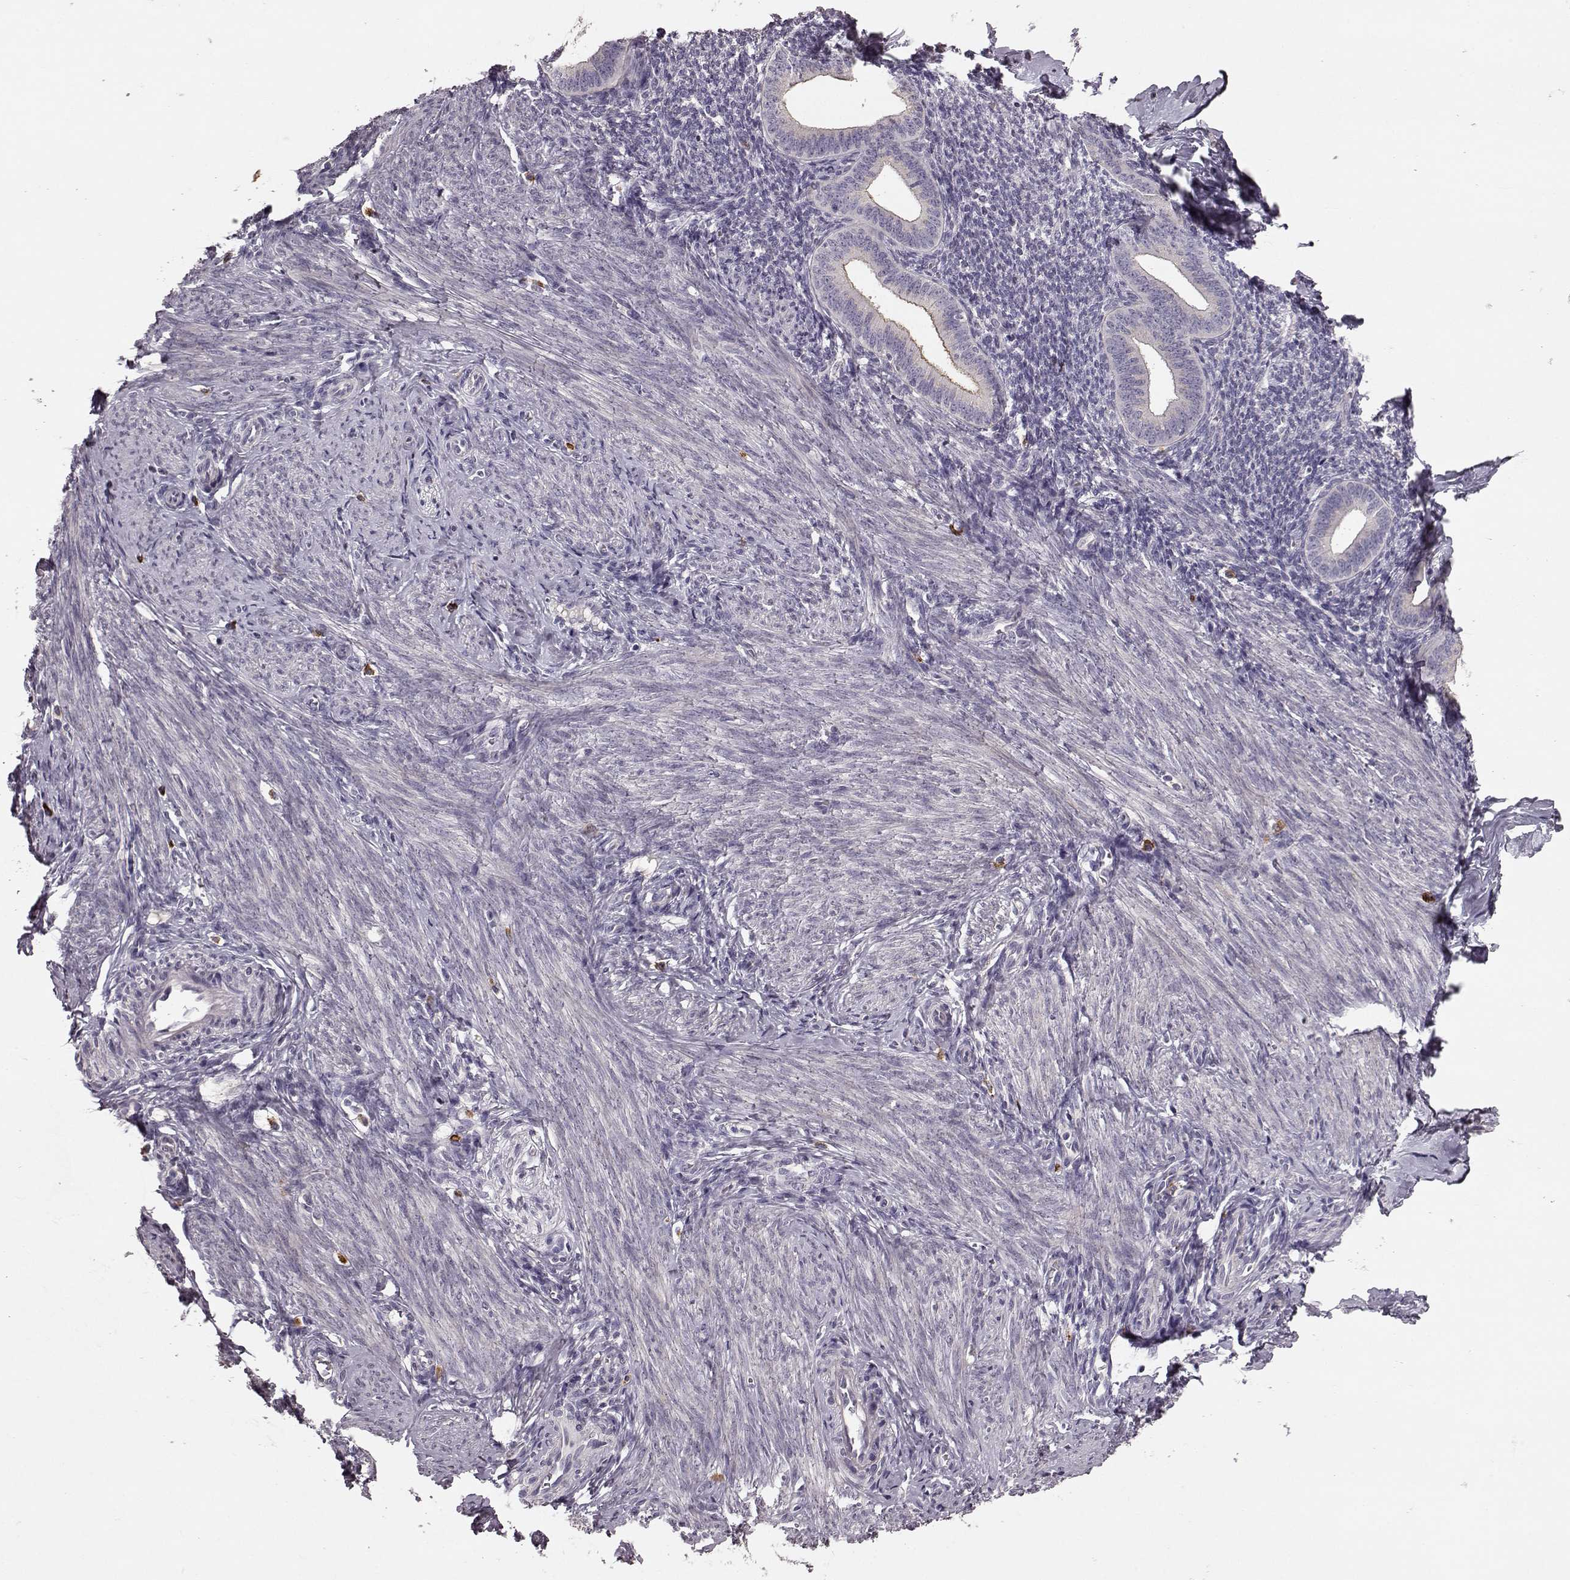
{"staining": {"intensity": "negative", "quantity": "none", "location": "none"}, "tissue": "endometrium", "cell_type": "Cells in endometrial stroma", "image_type": "normal", "snomed": [{"axis": "morphology", "description": "Normal tissue, NOS"}, {"axis": "topography", "description": "Endometrium"}], "caption": "Human endometrium stained for a protein using IHC exhibits no staining in cells in endometrial stroma.", "gene": "SLC52A3", "patient": {"sex": "female", "age": 40}}